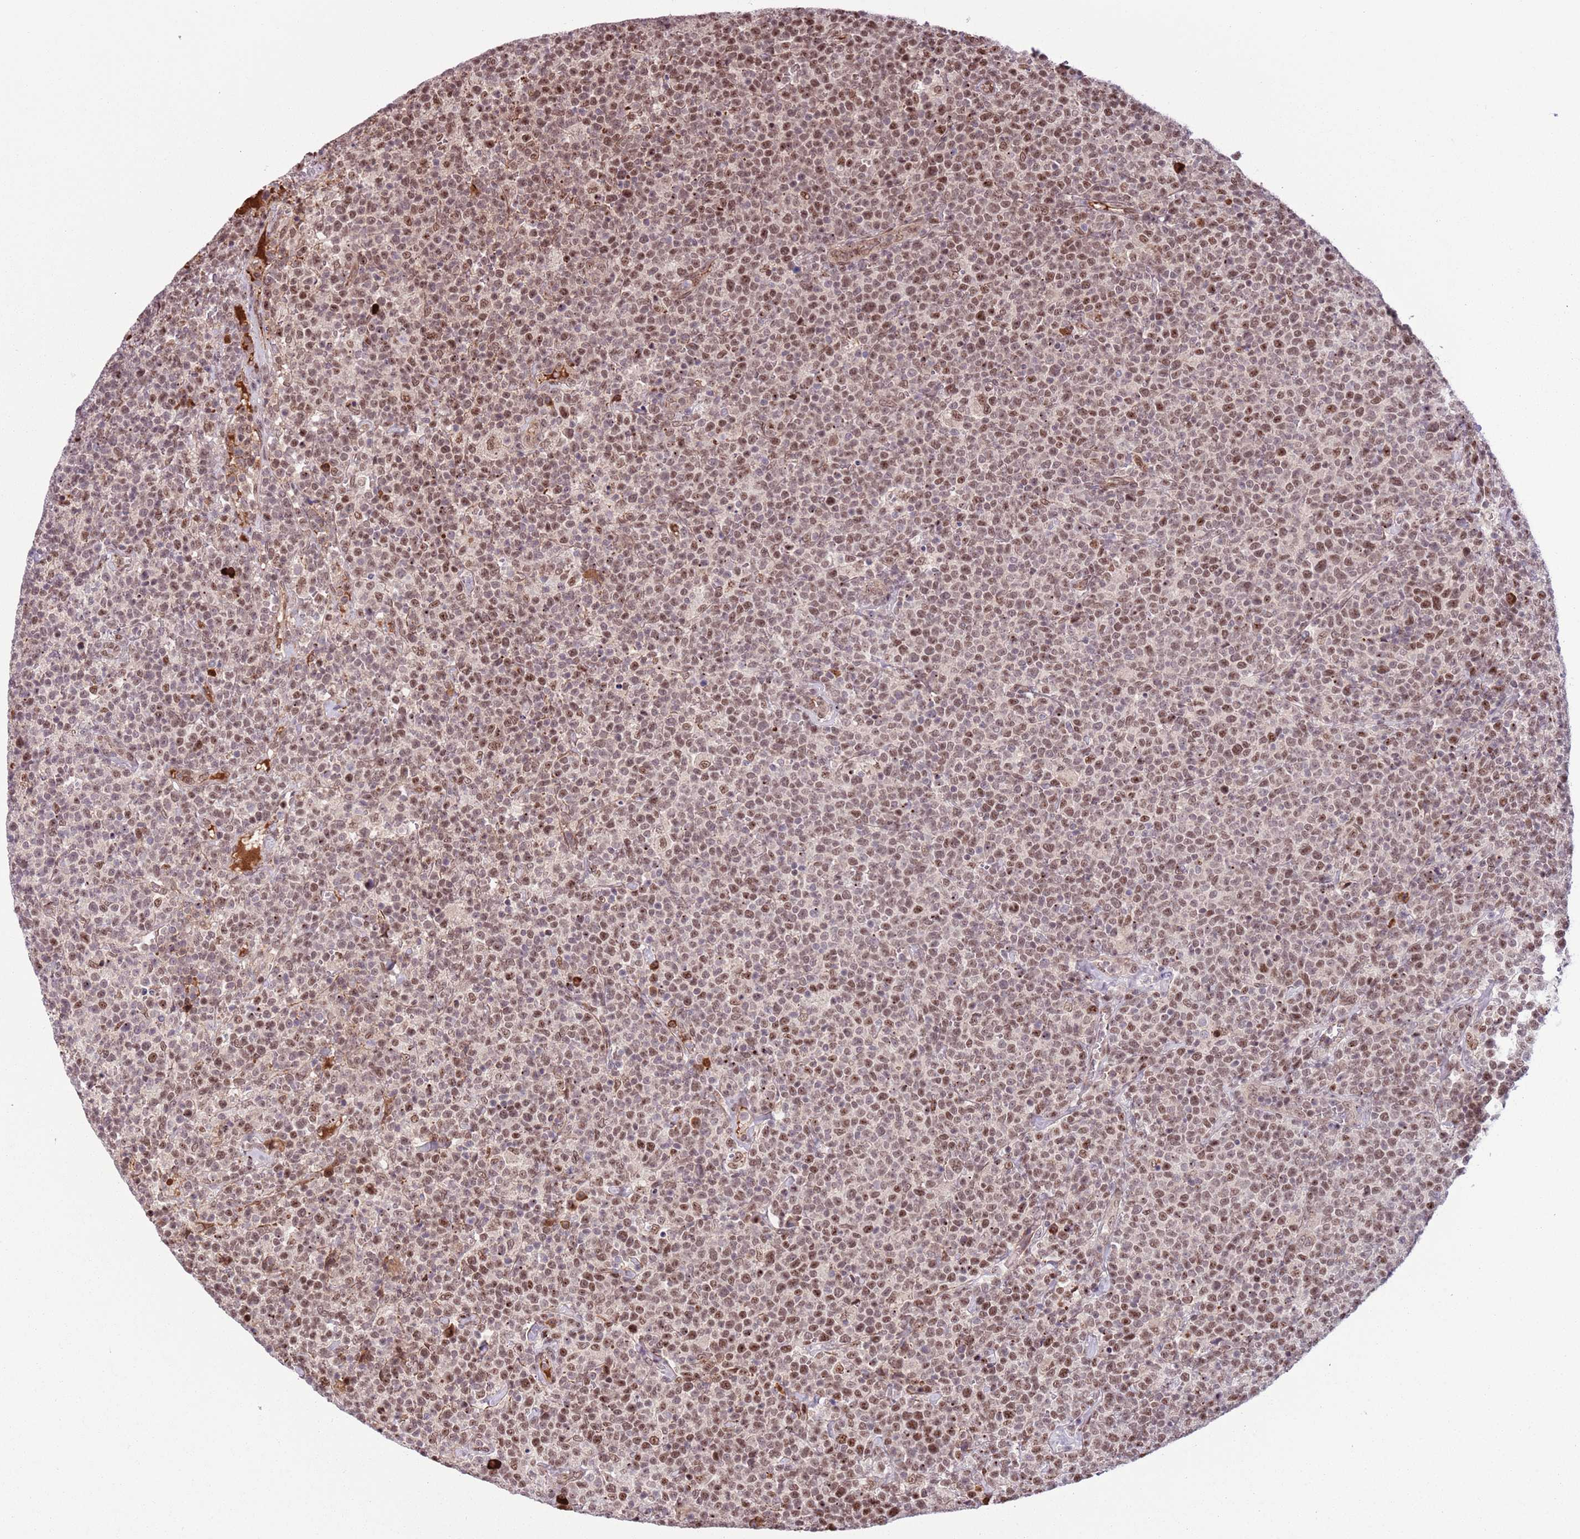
{"staining": {"intensity": "moderate", "quantity": ">75%", "location": "nuclear"}, "tissue": "lymphoma", "cell_type": "Tumor cells", "image_type": "cancer", "snomed": [{"axis": "morphology", "description": "Malignant lymphoma, non-Hodgkin's type, High grade"}, {"axis": "topography", "description": "Lymph node"}], "caption": "Moderate nuclear positivity for a protein is identified in approximately >75% of tumor cells of high-grade malignant lymphoma, non-Hodgkin's type using IHC.", "gene": "SIPA1L3", "patient": {"sex": "male", "age": 61}}